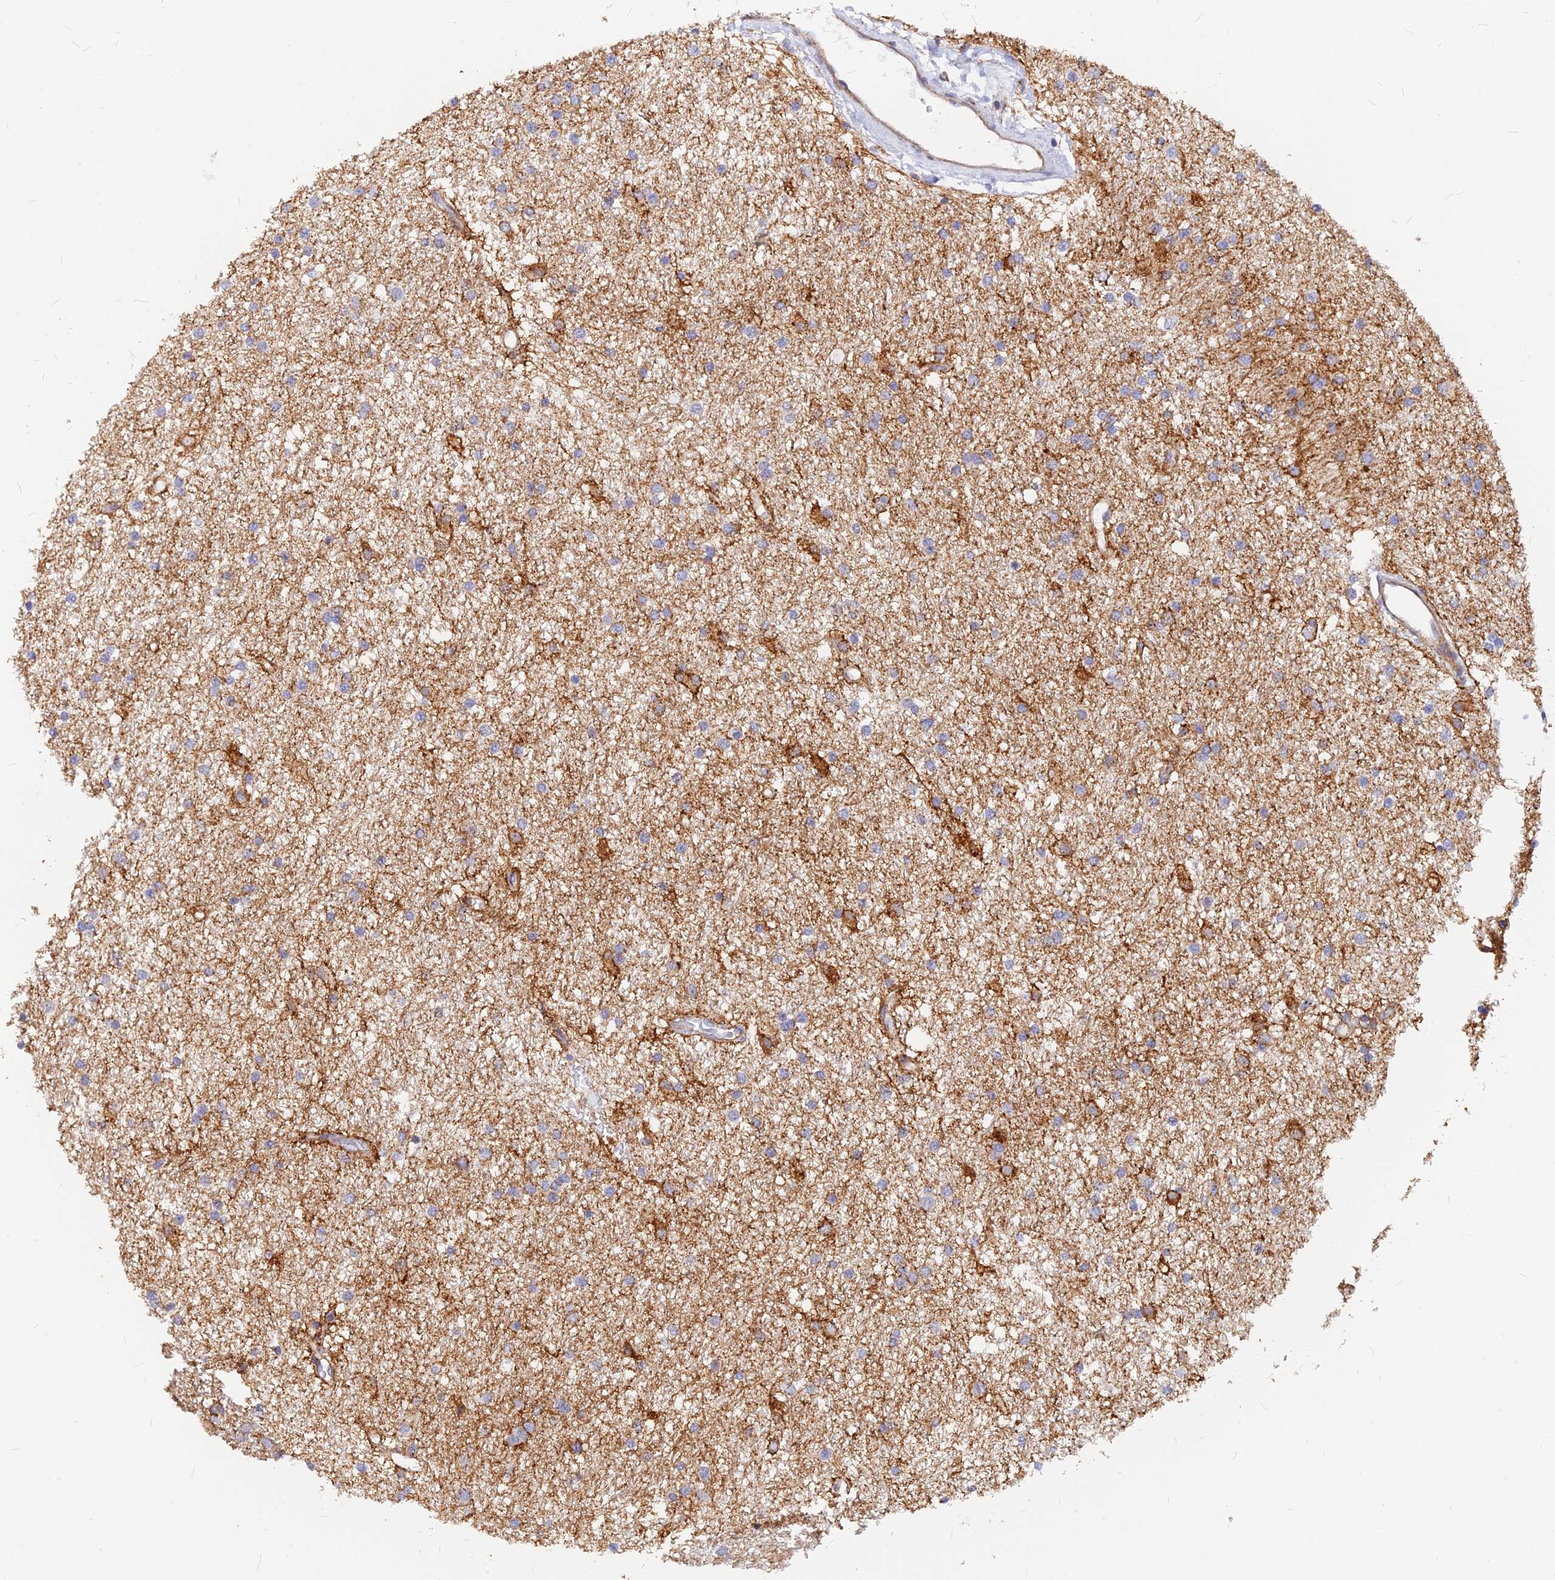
{"staining": {"intensity": "negative", "quantity": "none", "location": "none"}, "tissue": "glioma", "cell_type": "Tumor cells", "image_type": "cancer", "snomed": [{"axis": "morphology", "description": "Glioma, malignant, High grade"}, {"axis": "topography", "description": "Brain"}], "caption": "This is a image of immunohistochemistry (IHC) staining of malignant high-grade glioma, which shows no expression in tumor cells. (Brightfield microscopy of DAB (3,3'-diaminobenzidine) immunohistochemistry at high magnification).", "gene": "VSTM2L", "patient": {"sex": "male", "age": 77}}